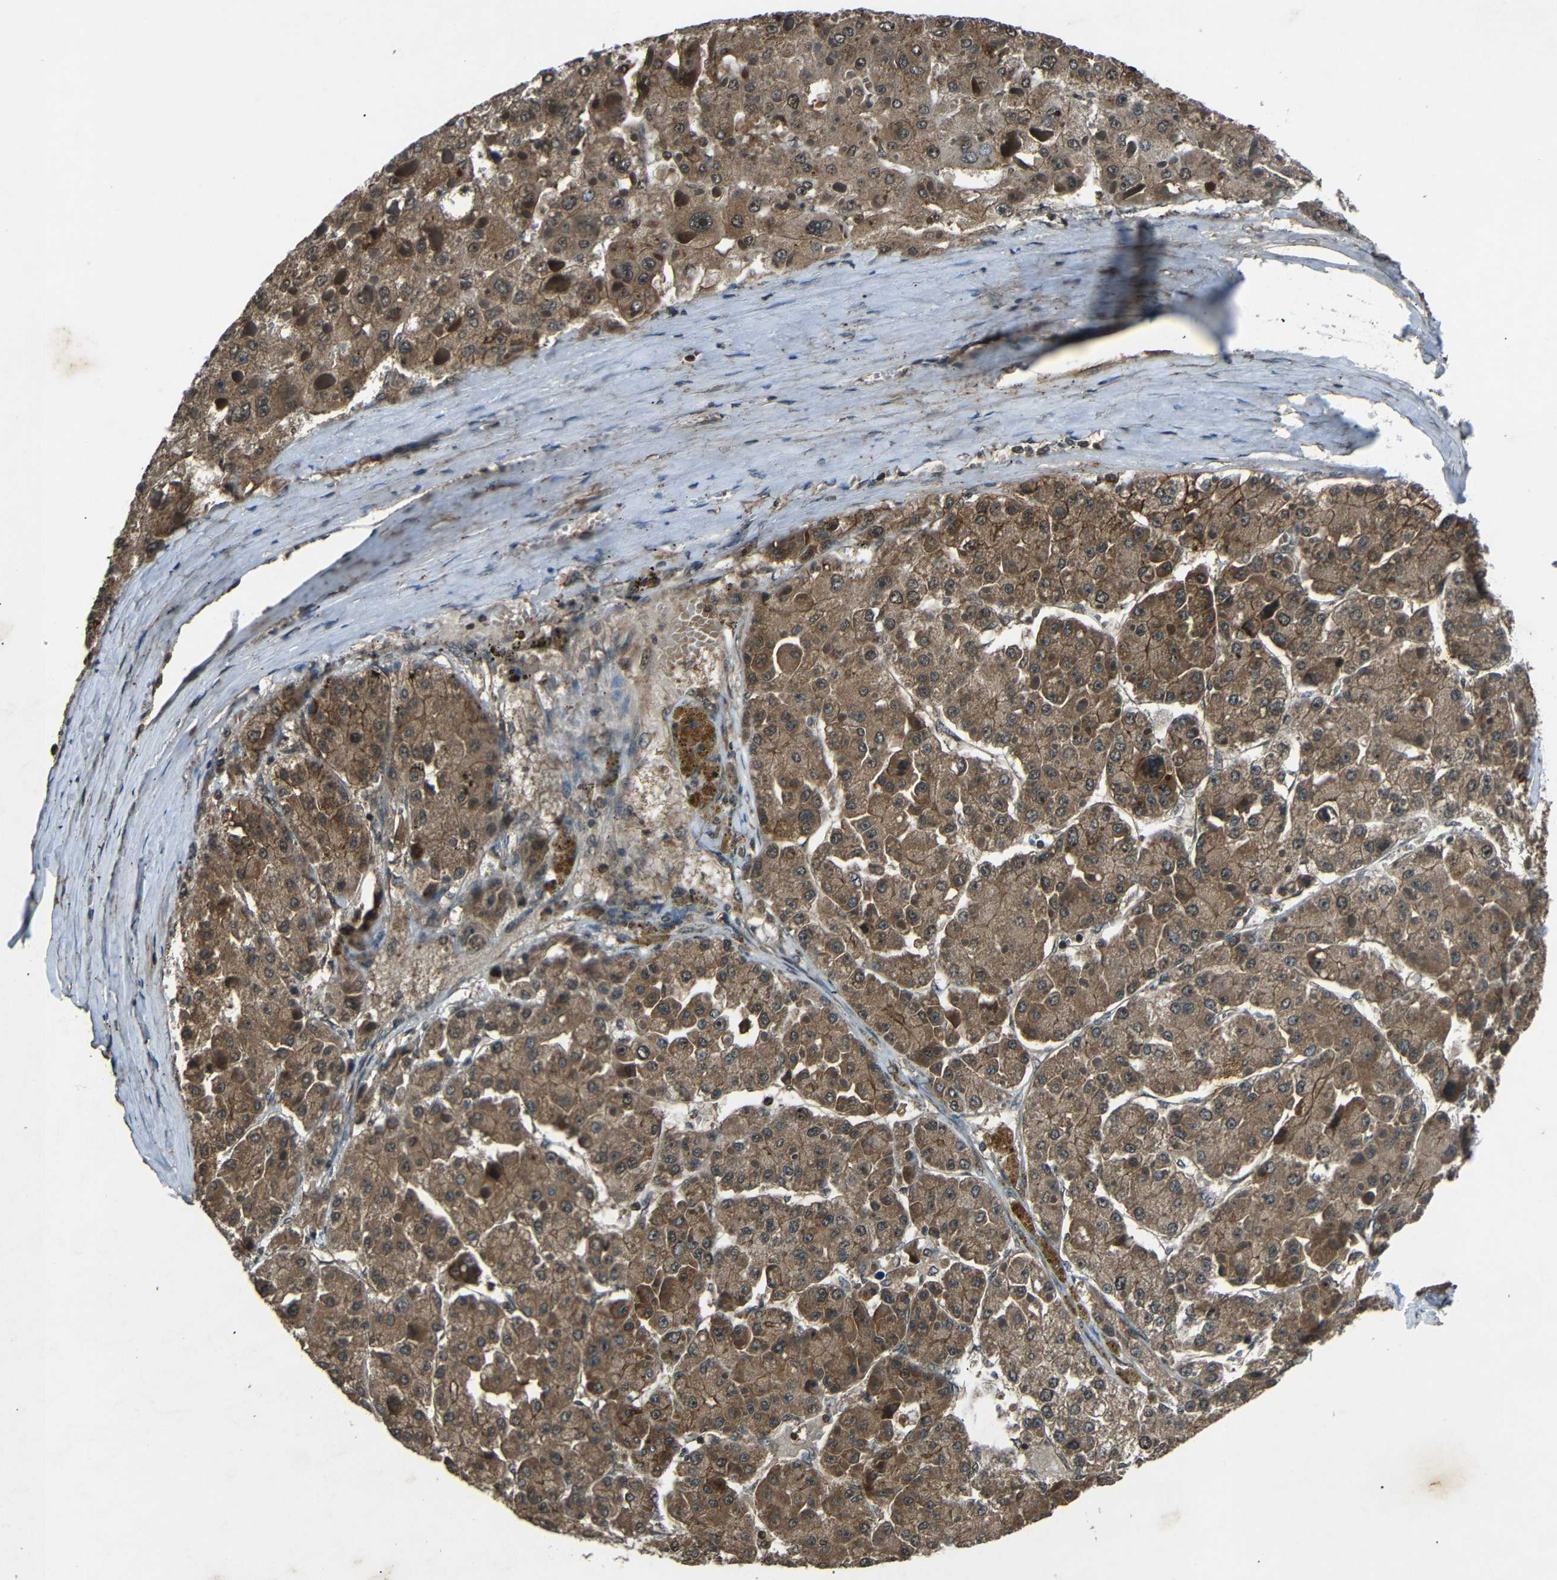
{"staining": {"intensity": "moderate", "quantity": ">75%", "location": "cytoplasmic/membranous"}, "tissue": "liver cancer", "cell_type": "Tumor cells", "image_type": "cancer", "snomed": [{"axis": "morphology", "description": "Carcinoma, Hepatocellular, NOS"}, {"axis": "topography", "description": "Liver"}], "caption": "Moderate cytoplasmic/membranous staining is seen in approximately >75% of tumor cells in hepatocellular carcinoma (liver).", "gene": "PLK2", "patient": {"sex": "female", "age": 73}}